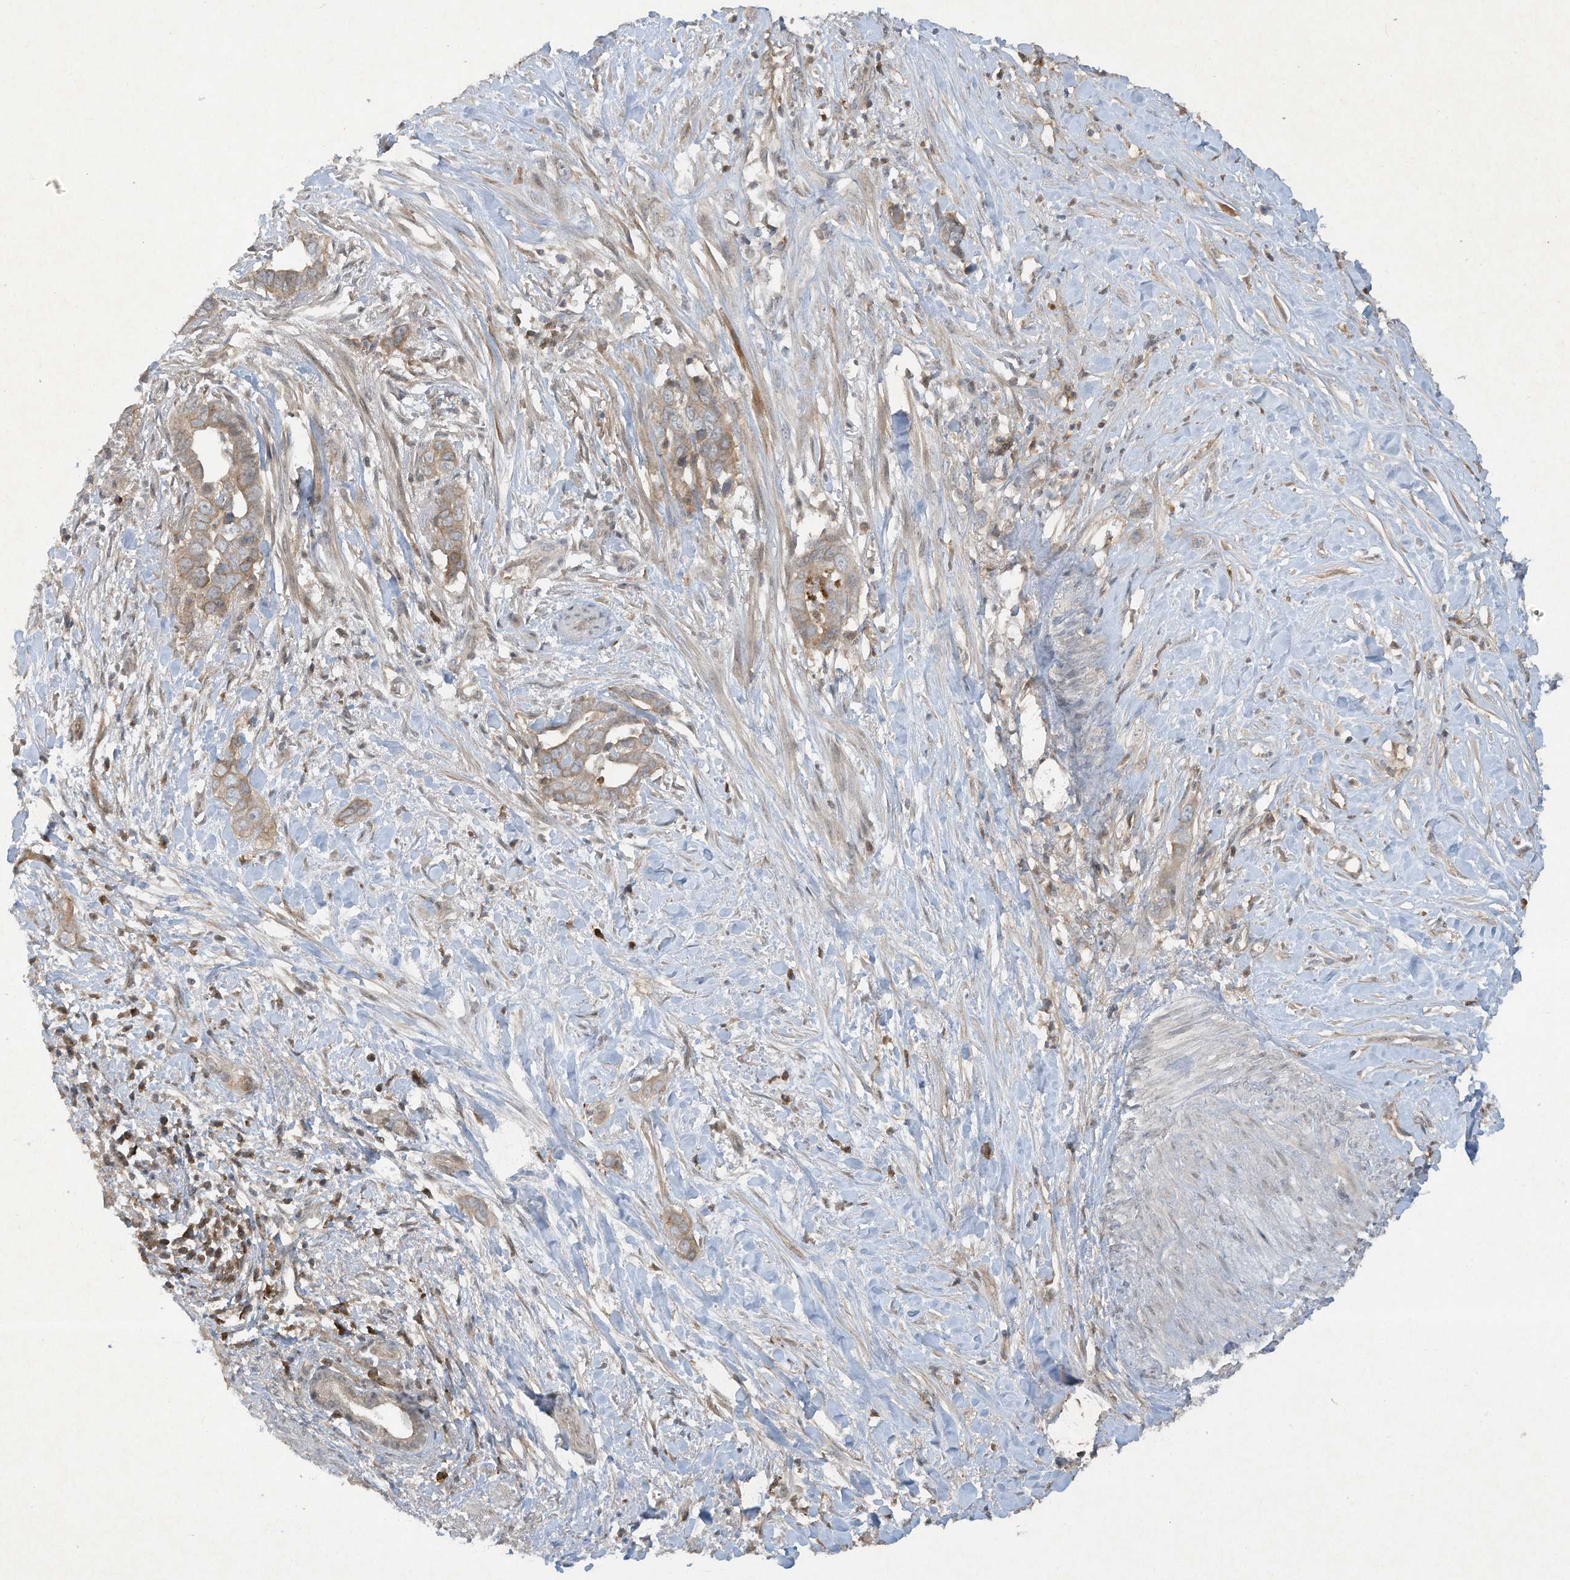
{"staining": {"intensity": "weak", "quantity": ">75%", "location": "cytoplasmic/membranous"}, "tissue": "liver cancer", "cell_type": "Tumor cells", "image_type": "cancer", "snomed": [{"axis": "morphology", "description": "Cholangiocarcinoma"}, {"axis": "topography", "description": "Liver"}], "caption": "Protein expression analysis of liver cancer demonstrates weak cytoplasmic/membranous expression in about >75% of tumor cells. (Stains: DAB in brown, nuclei in blue, Microscopy: brightfield microscopy at high magnification).", "gene": "FETUB", "patient": {"sex": "female", "age": 79}}